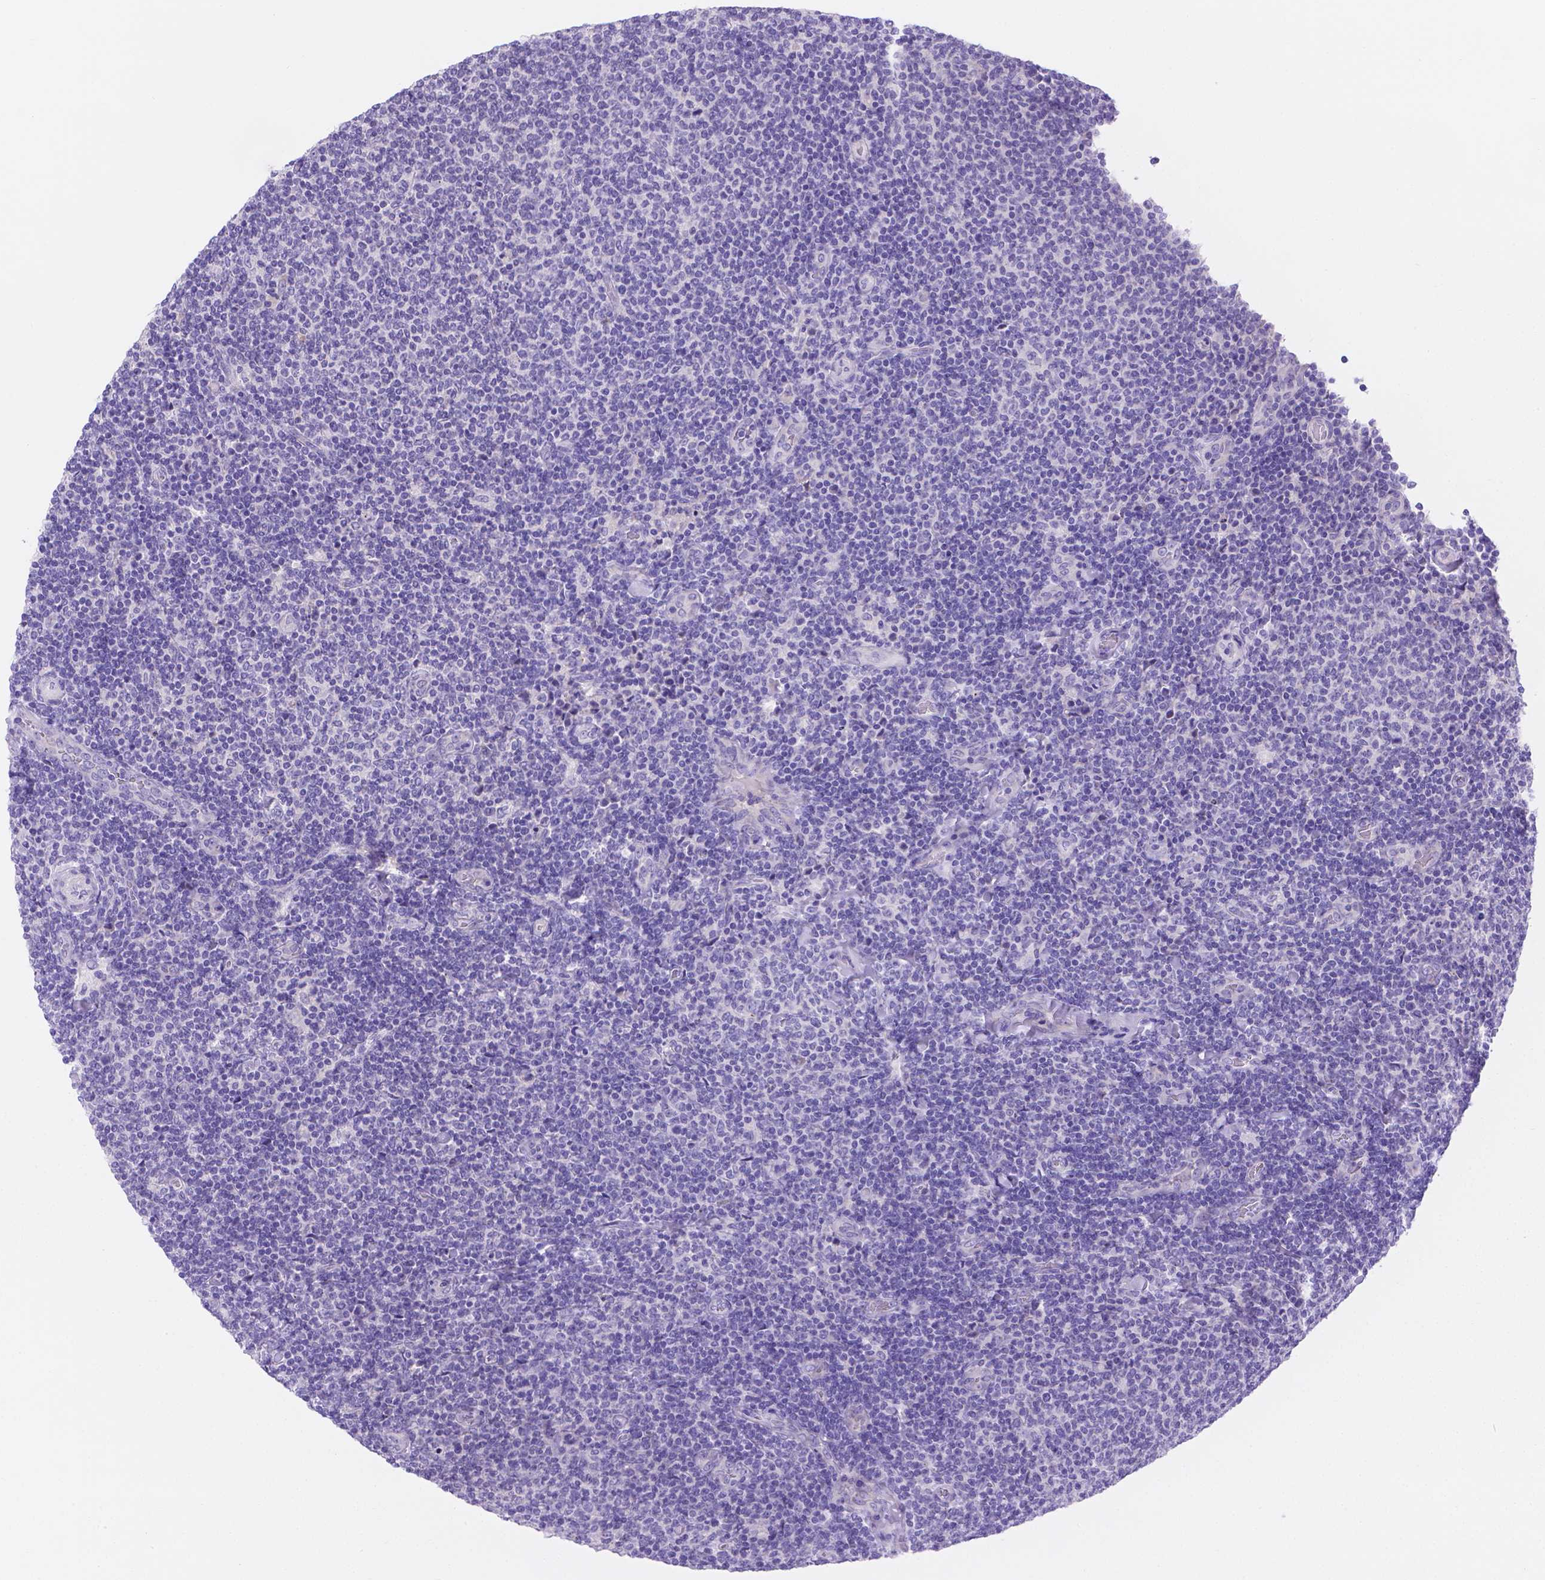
{"staining": {"intensity": "negative", "quantity": "none", "location": "none"}, "tissue": "lymphoma", "cell_type": "Tumor cells", "image_type": "cancer", "snomed": [{"axis": "morphology", "description": "Malignant lymphoma, non-Hodgkin's type, Low grade"}, {"axis": "topography", "description": "Lymph node"}], "caption": "This image is of low-grade malignant lymphoma, non-Hodgkin's type stained with immunohistochemistry (IHC) to label a protein in brown with the nuclei are counter-stained blue. There is no staining in tumor cells. Brightfield microscopy of immunohistochemistry stained with DAB (3,3'-diaminobenzidine) (brown) and hematoxylin (blue), captured at high magnification.", "gene": "MLN", "patient": {"sex": "male", "age": 52}}